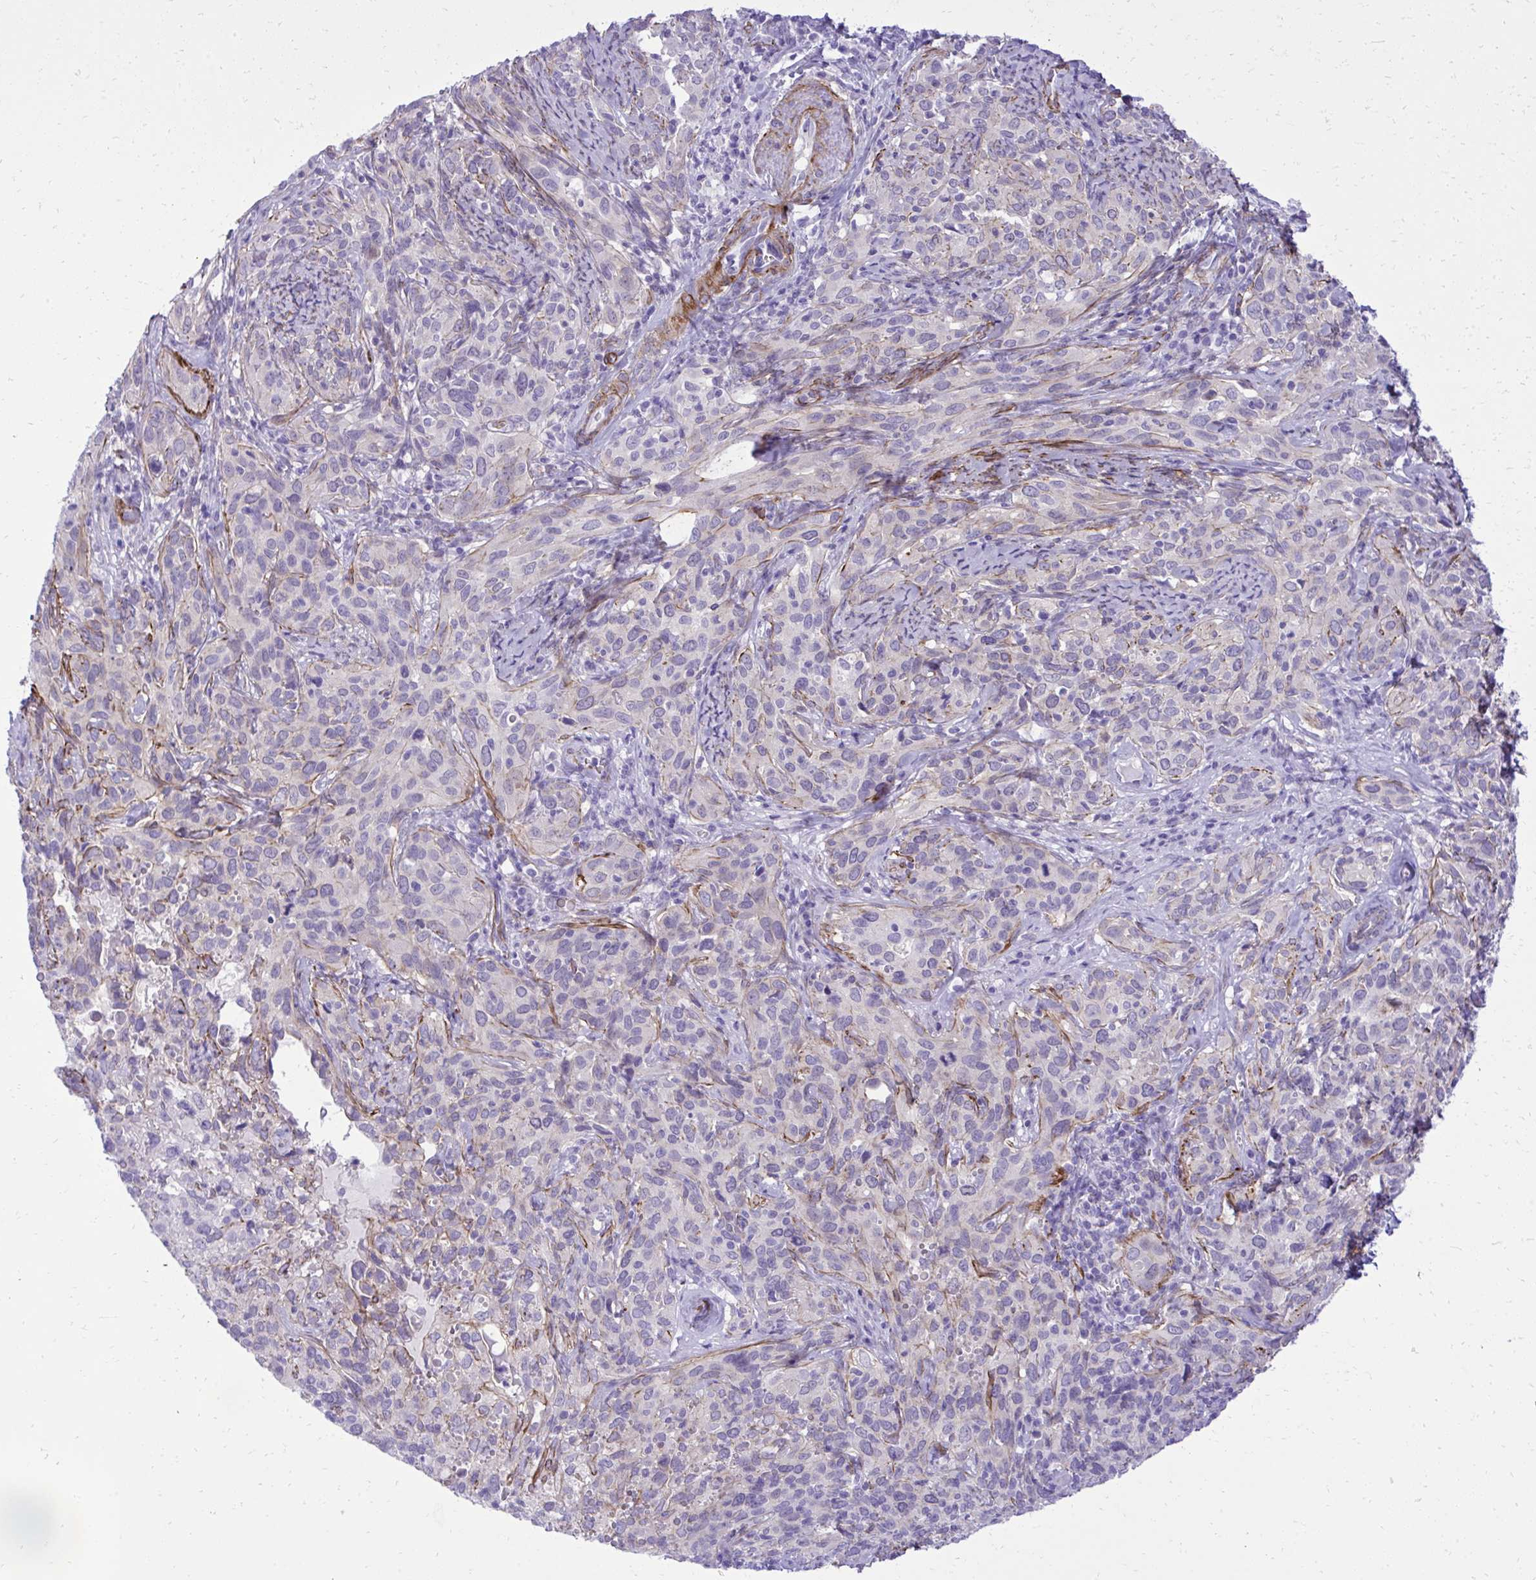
{"staining": {"intensity": "negative", "quantity": "none", "location": "none"}, "tissue": "cervical cancer", "cell_type": "Tumor cells", "image_type": "cancer", "snomed": [{"axis": "morphology", "description": "Squamous cell carcinoma, NOS"}, {"axis": "topography", "description": "Cervix"}], "caption": "Squamous cell carcinoma (cervical) stained for a protein using immunohistochemistry (IHC) displays no staining tumor cells.", "gene": "PITPNM3", "patient": {"sex": "female", "age": 51}}